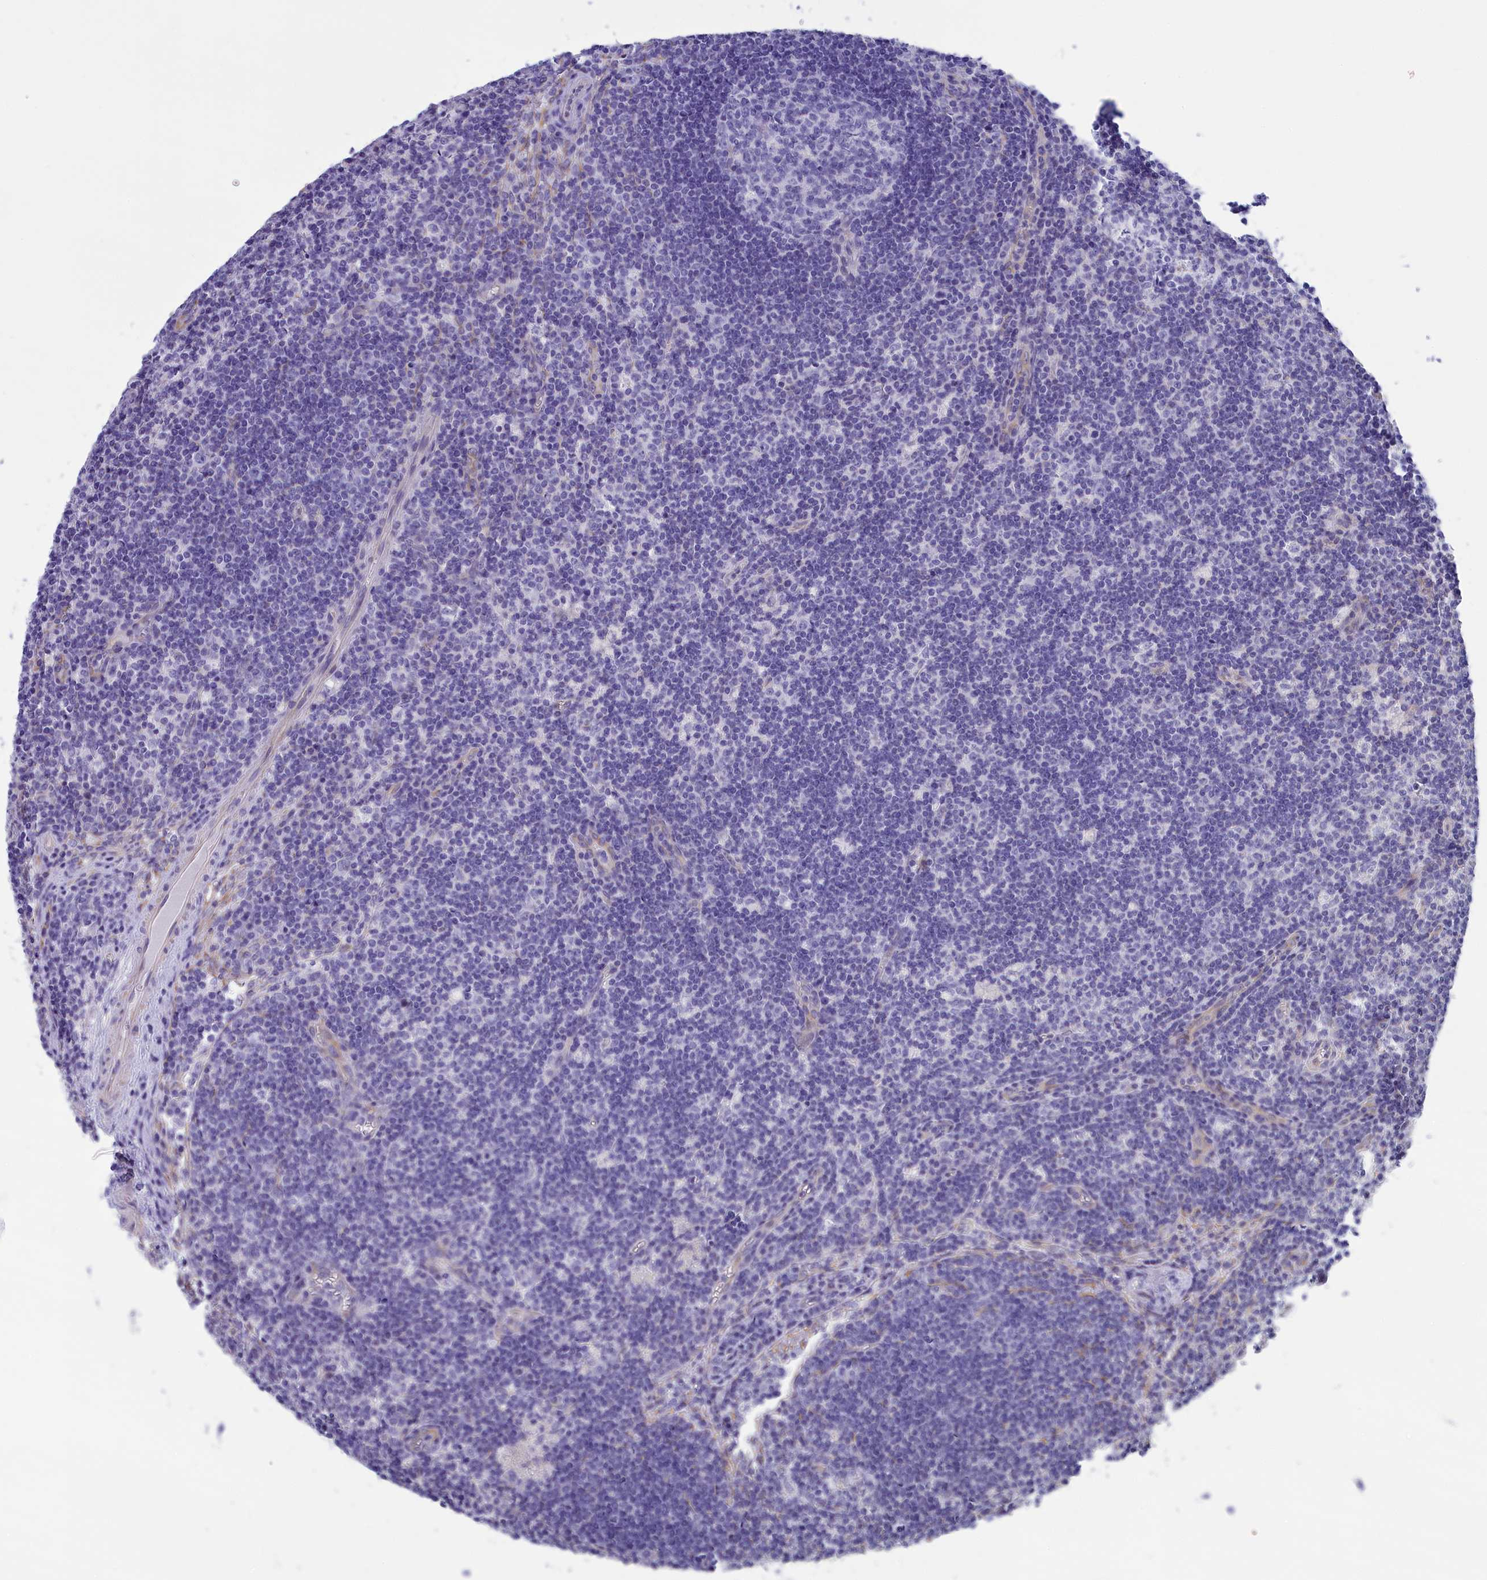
{"staining": {"intensity": "negative", "quantity": "none", "location": "none"}, "tissue": "lymph node", "cell_type": "Germinal center cells", "image_type": "normal", "snomed": [{"axis": "morphology", "description": "Normal tissue, NOS"}, {"axis": "topography", "description": "Lymph node"}], "caption": "DAB immunohistochemical staining of unremarkable lymph node reveals no significant staining in germinal center cells.", "gene": "TACSTD2", "patient": {"sex": "male", "age": 58}}